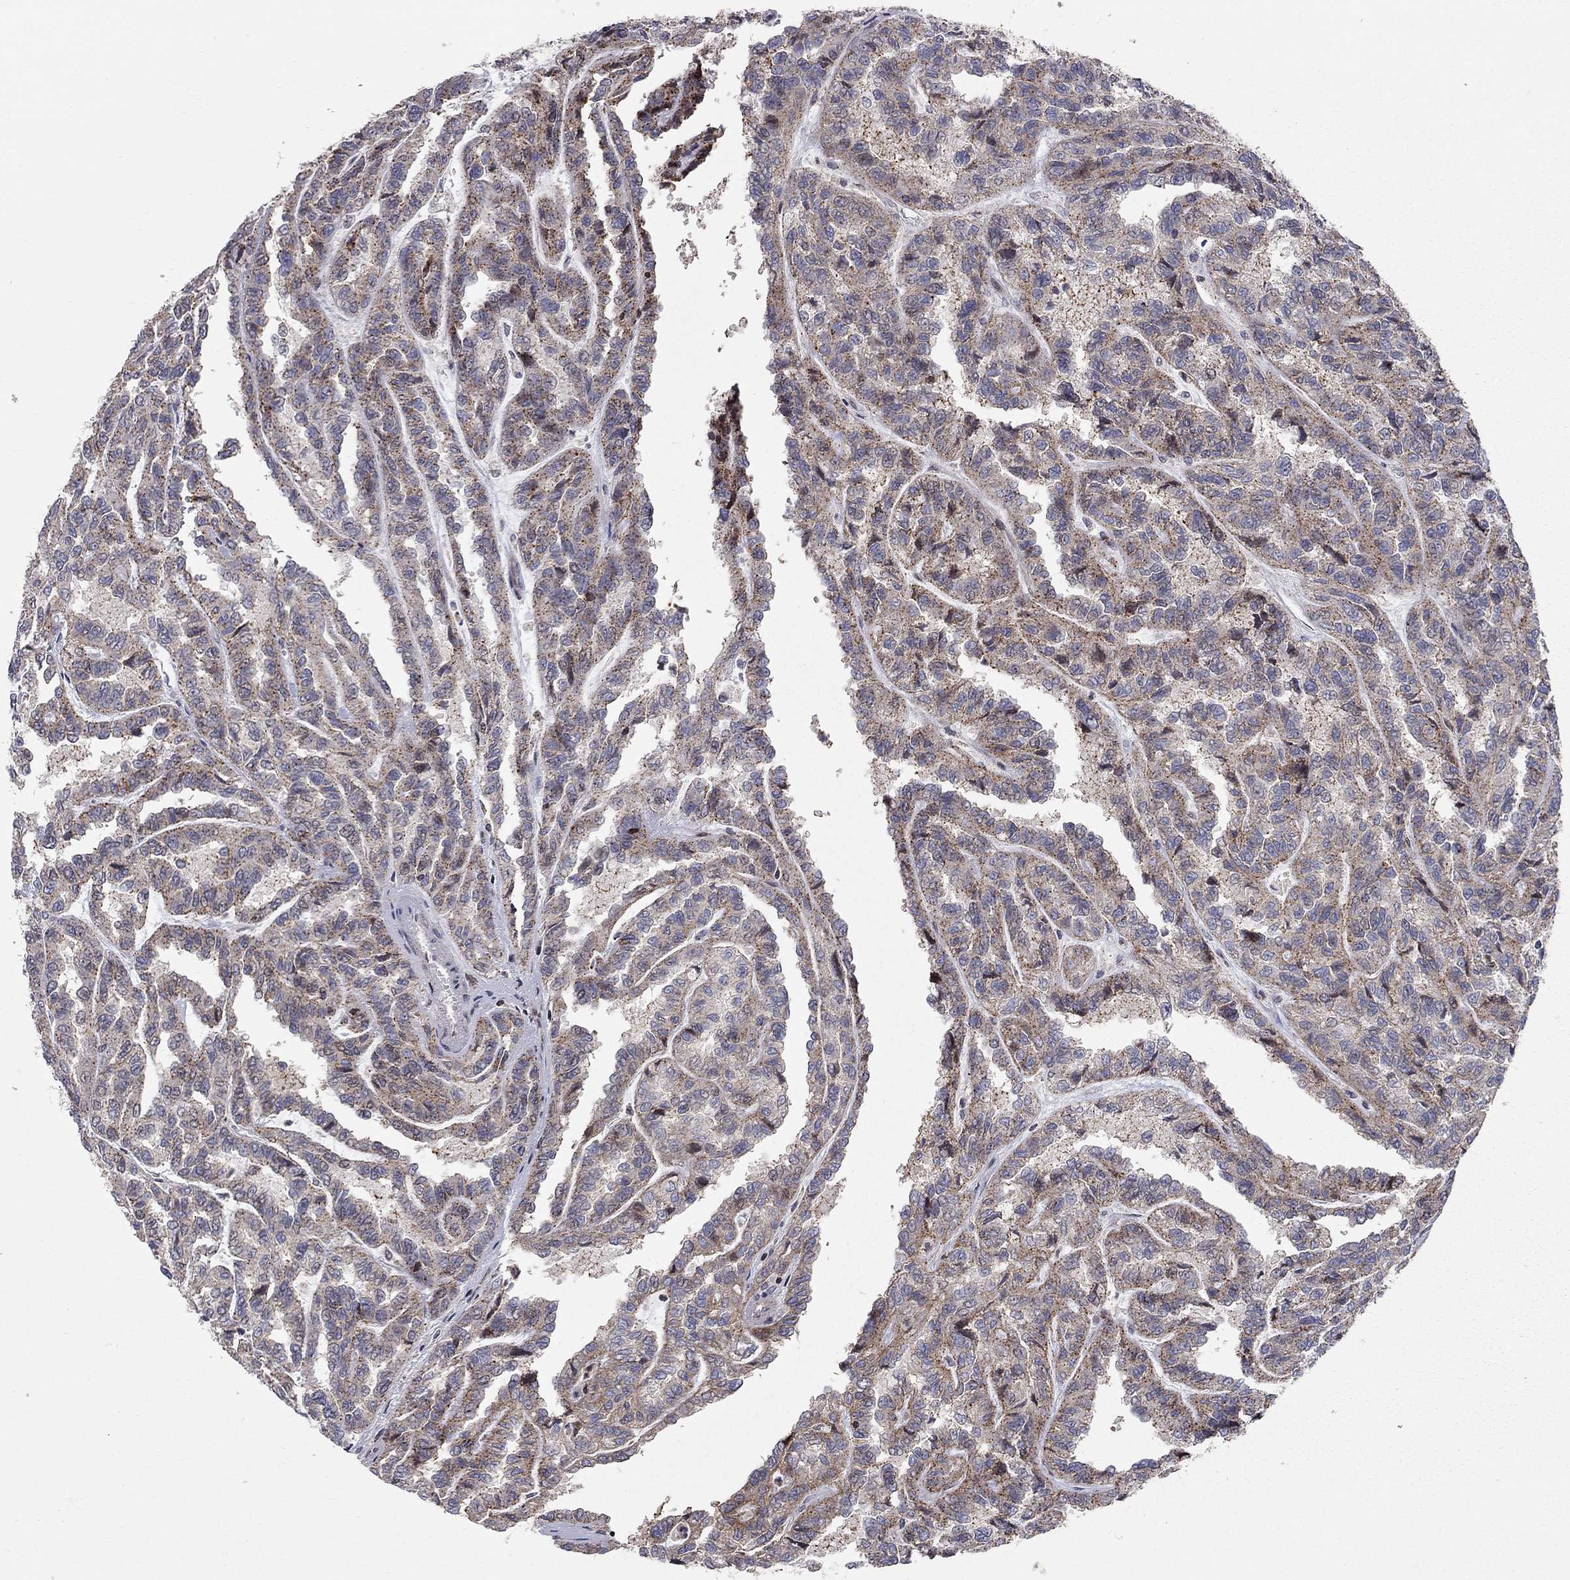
{"staining": {"intensity": "moderate", "quantity": ">75%", "location": "cytoplasmic/membranous"}, "tissue": "renal cancer", "cell_type": "Tumor cells", "image_type": "cancer", "snomed": [{"axis": "morphology", "description": "Adenocarcinoma, NOS"}, {"axis": "topography", "description": "Kidney"}], "caption": "Renal cancer (adenocarcinoma) stained for a protein demonstrates moderate cytoplasmic/membranous positivity in tumor cells. (DAB (3,3'-diaminobenzidine) IHC, brown staining for protein, blue staining for nuclei).", "gene": "ERN2", "patient": {"sex": "male", "age": 79}}